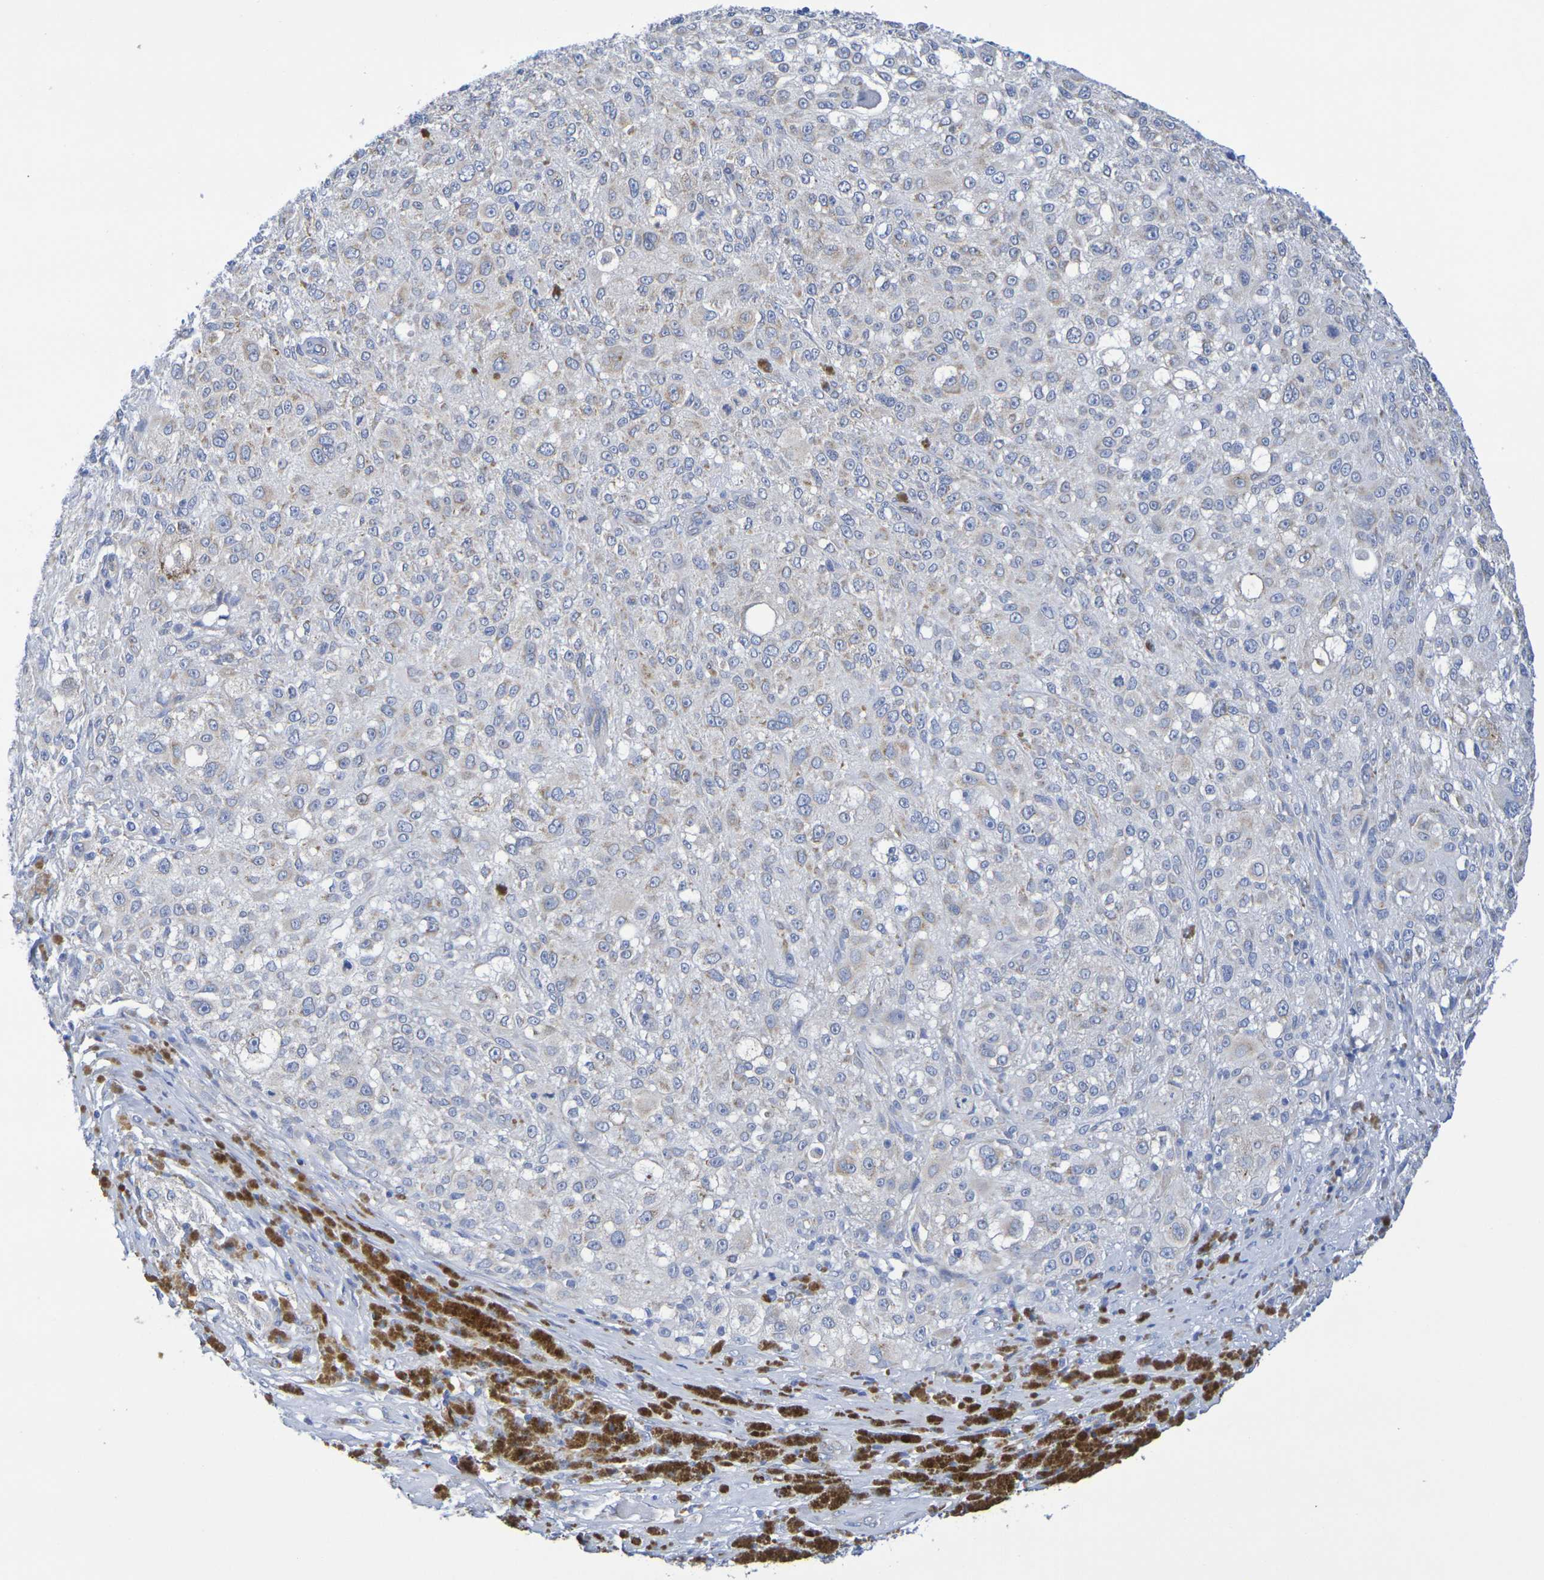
{"staining": {"intensity": "weak", "quantity": "25%-75%", "location": "cytoplasmic/membranous"}, "tissue": "melanoma", "cell_type": "Tumor cells", "image_type": "cancer", "snomed": [{"axis": "morphology", "description": "Necrosis, NOS"}, {"axis": "morphology", "description": "Malignant melanoma, NOS"}, {"axis": "topography", "description": "Skin"}], "caption": "Approximately 25%-75% of tumor cells in human melanoma reveal weak cytoplasmic/membranous protein expression as visualized by brown immunohistochemical staining.", "gene": "TMCC3", "patient": {"sex": "female", "age": 87}}